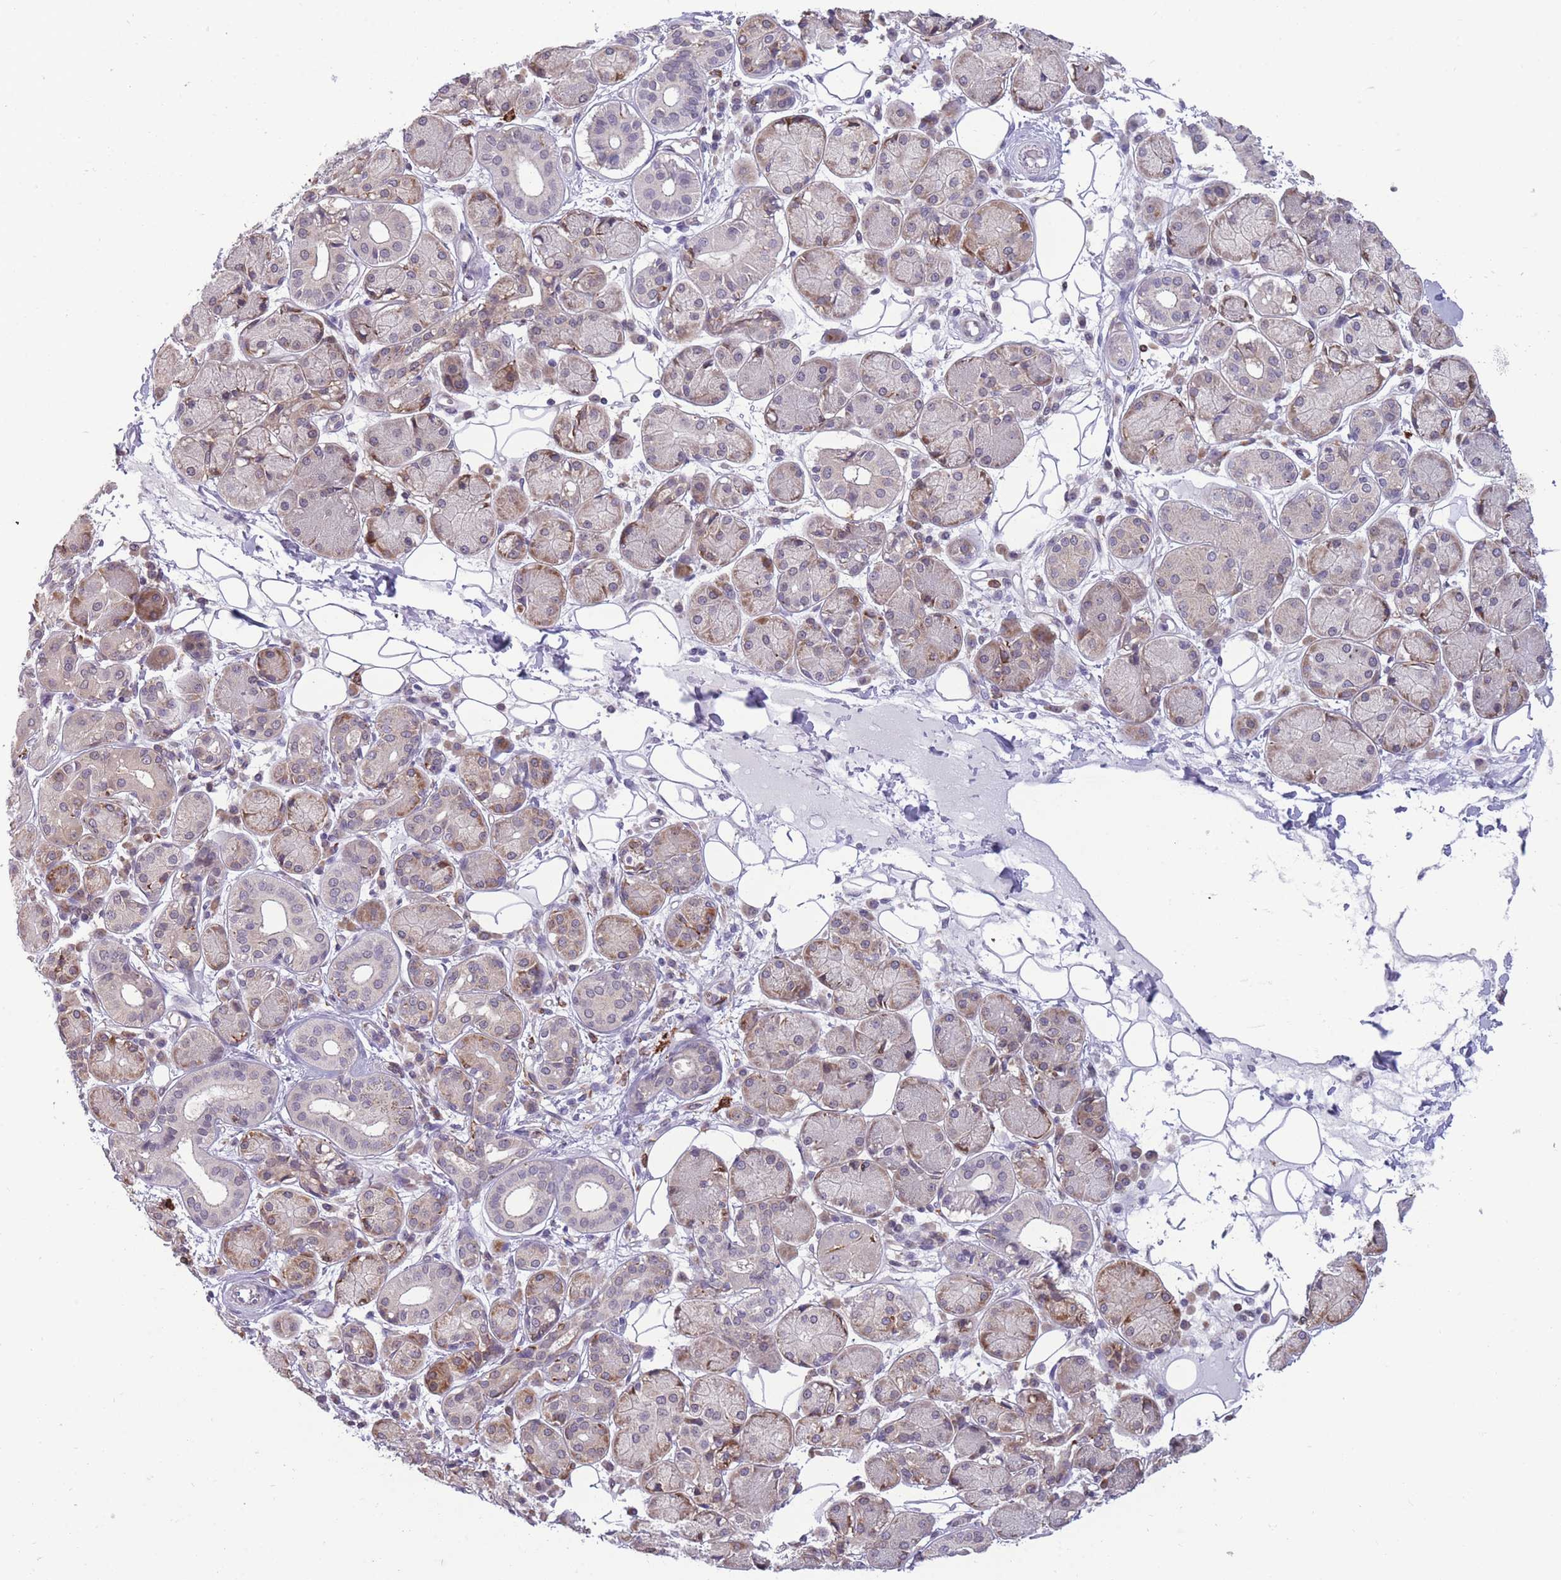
{"staining": {"intensity": "moderate", "quantity": "25%-75%", "location": "cytoplasmic/membranous"}, "tissue": "salivary gland", "cell_type": "Glandular cells", "image_type": "normal", "snomed": [{"axis": "morphology", "description": "Squamous cell carcinoma, NOS"}, {"axis": "topography", "description": "Skin"}, {"axis": "topography", "description": "Head-Neck"}], "caption": "An image showing moderate cytoplasmic/membranous positivity in approximately 25%-75% of glandular cells in normal salivary gland, as visualized by brown immunohistochemical staining.", "gene": "TMEM121", "patient": {"sex": "male", "age": 80}}